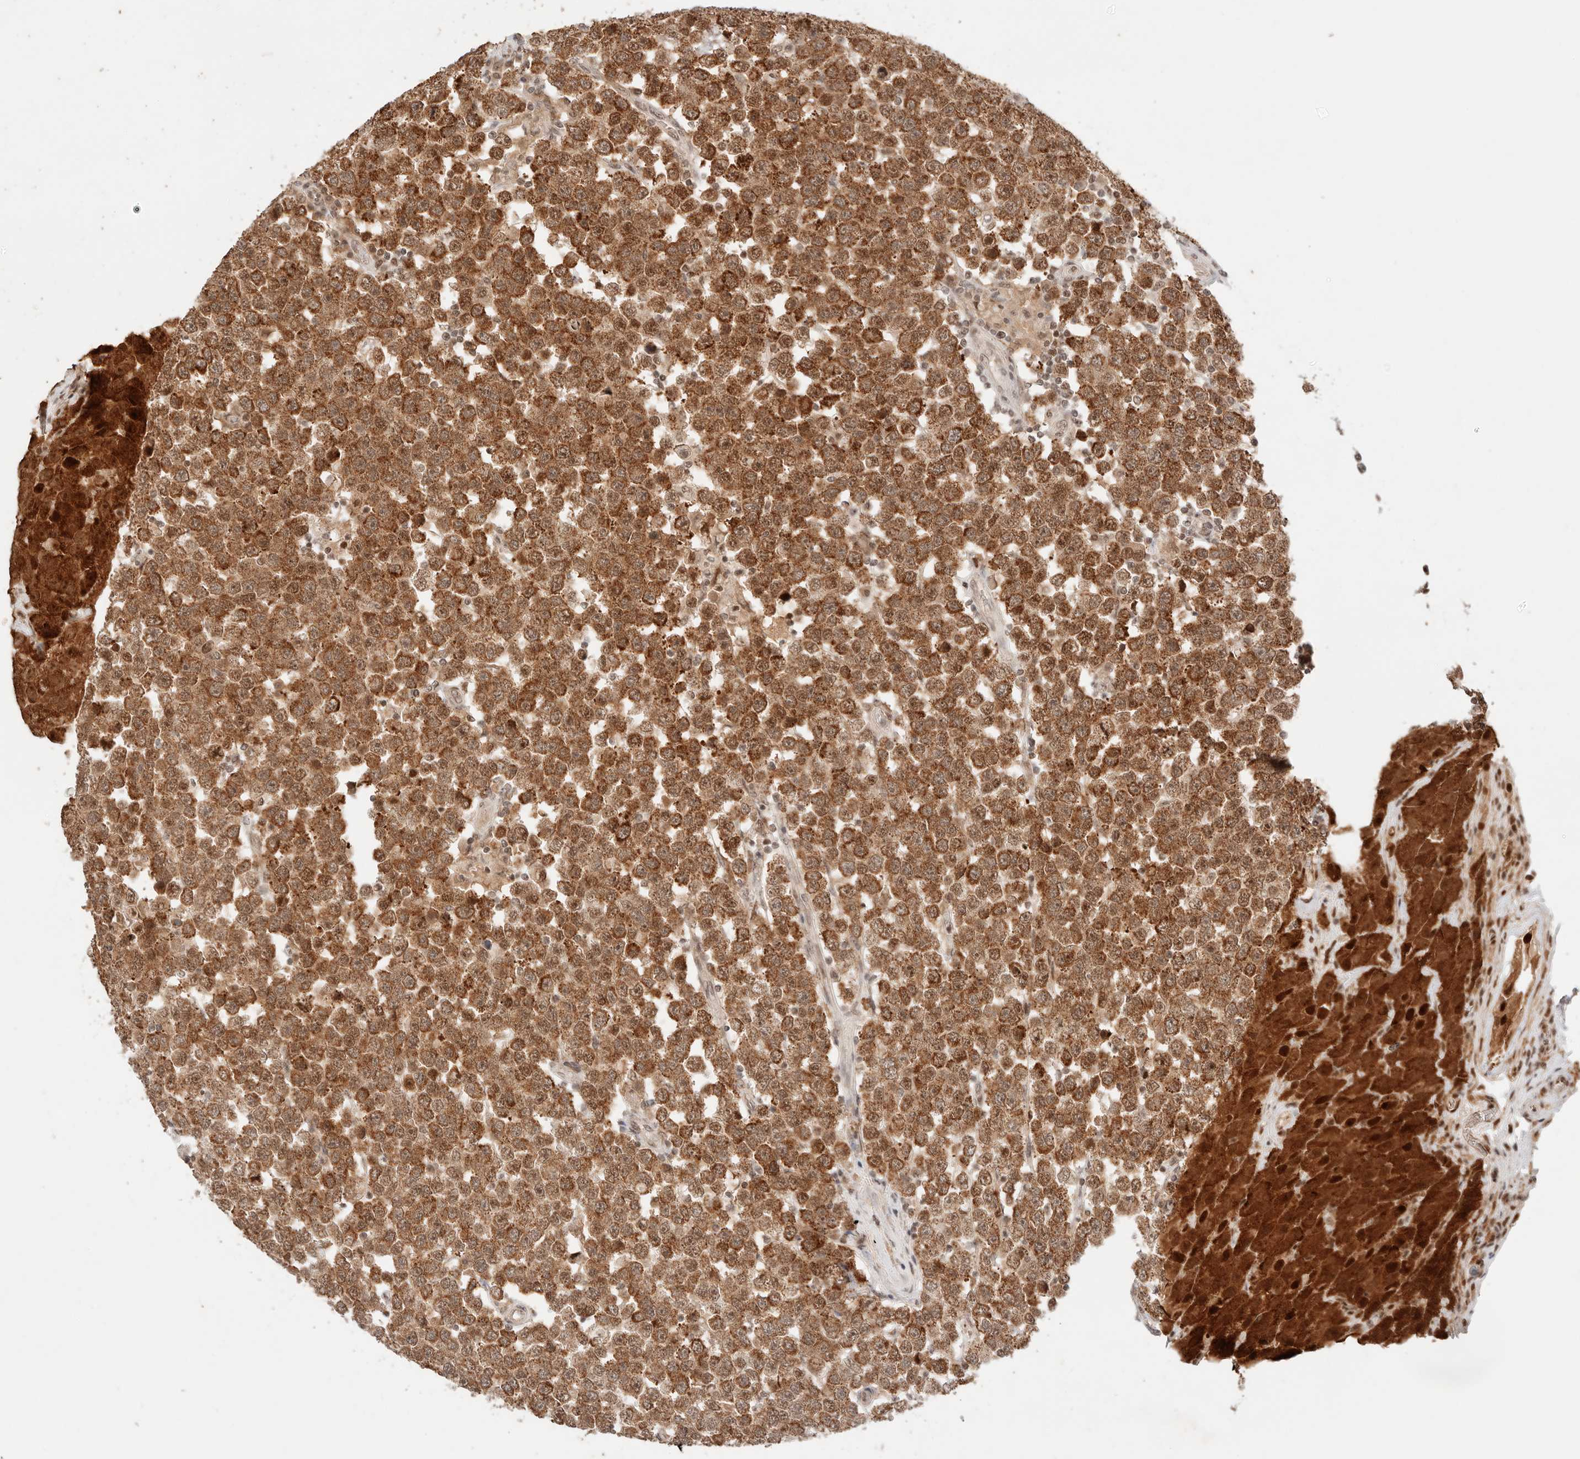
{"staining": {"intensity": "strong", "quantity": ">75%", "location": "cytoplasmic/membranous"}, "tissue": "testis cancer", "cell_type": "Tumor cells", "image_type": "cancer", "snomed": [{"axis": "morphology", "description": "Seminoma, NOS"}, {"axis": "topography", "description": "Testis"}], "caption": "Protein staining of testis seminoma tissue reveals strong cytoplasmic/membranous positivity in approximately >75% of tumor cells.", "gene": "GTF2E2", "patient": {"sex": "male", "age": 28}}